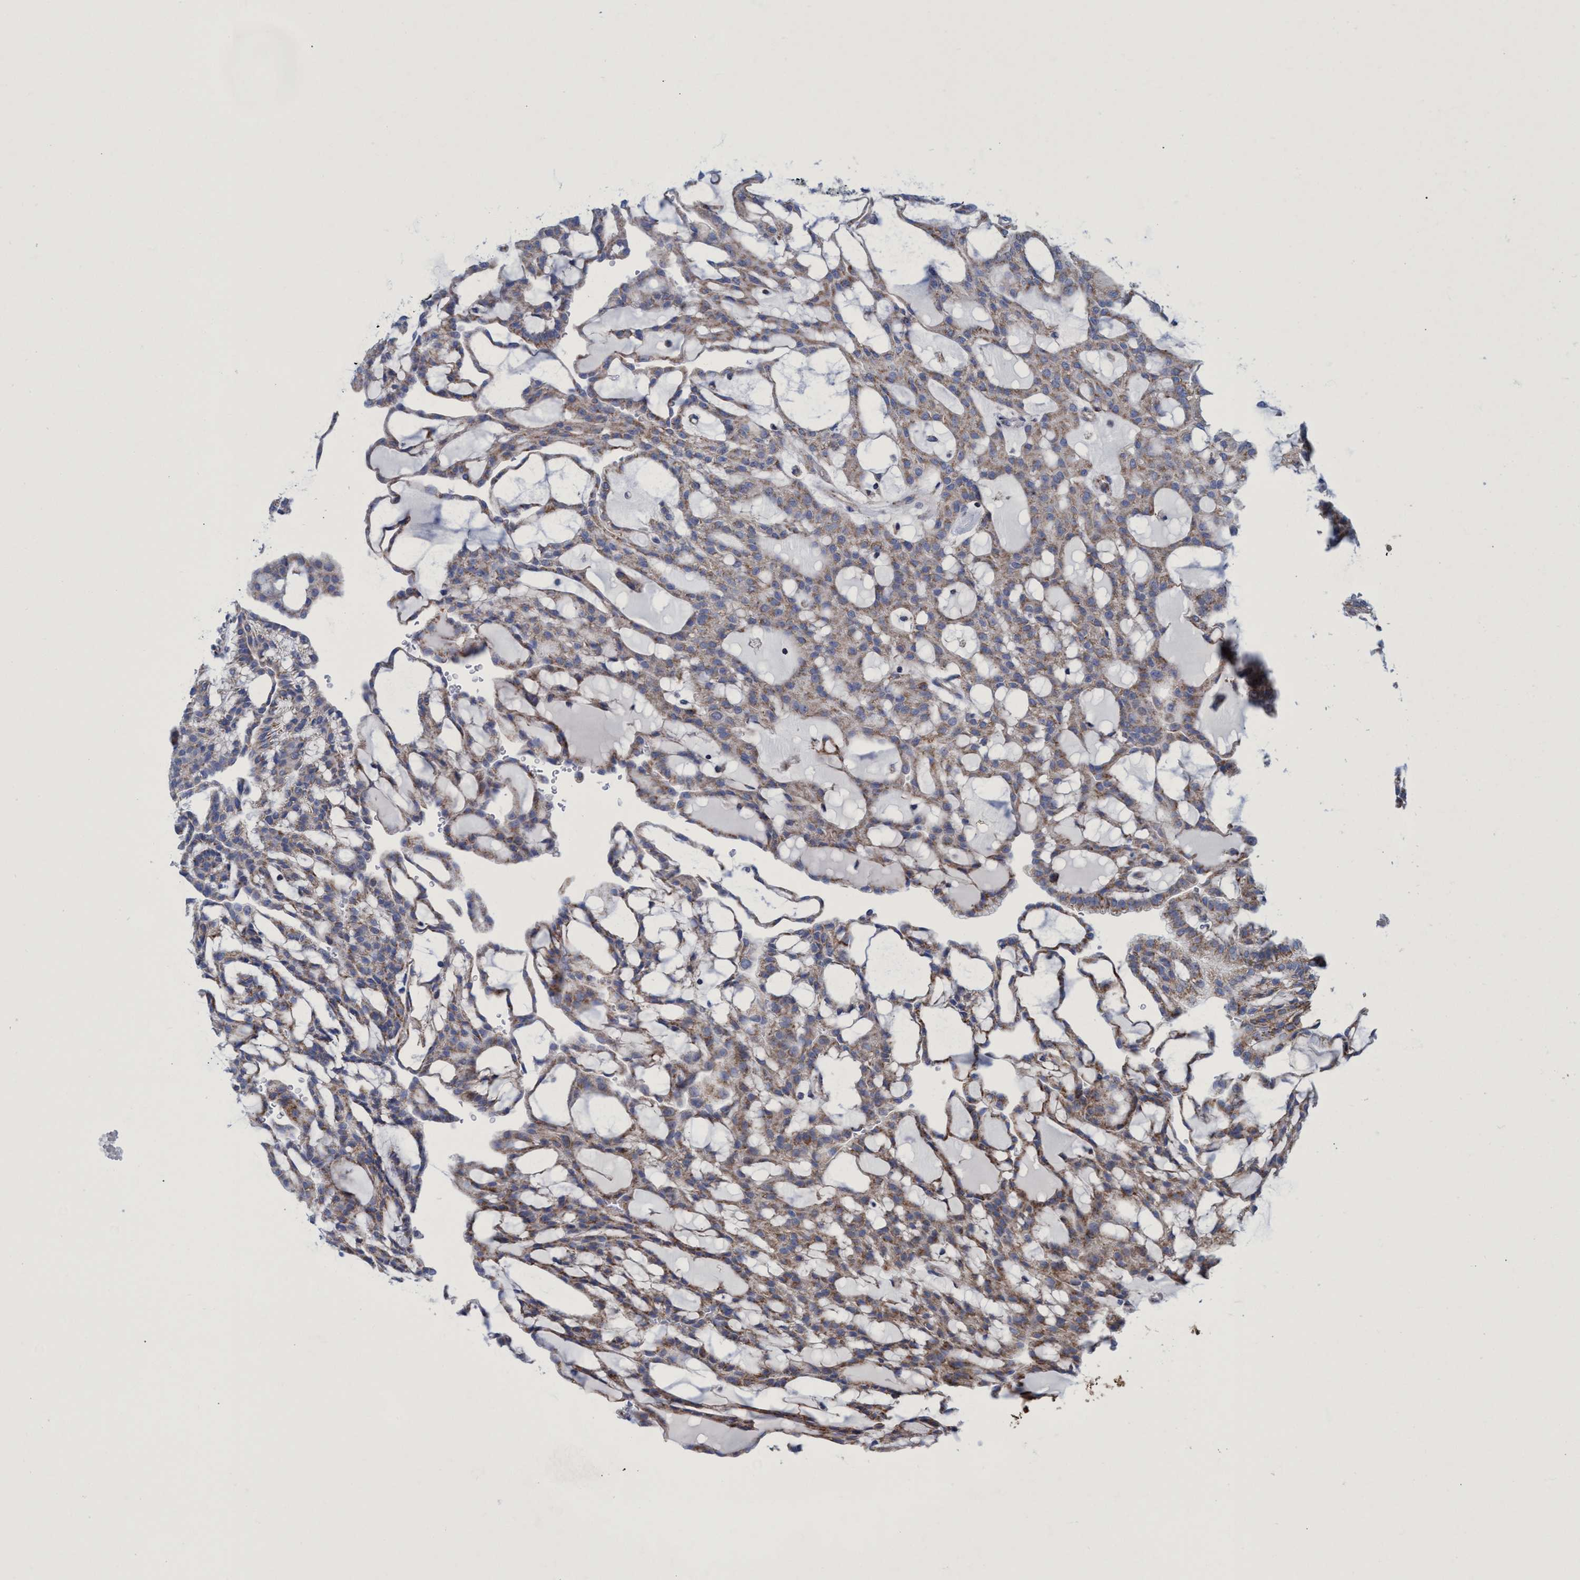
{"staining": {"intensity": "weak", "quantity": ">75%", "location": "cytoplasmic/membranous"}, "tissue": "renal cancer", "cell_type": "Tumor cells", "image_type": "cancer", "snomed": [{"axis": "morphology", "description": "Adenocarcinoma, NOS"}, {"axis": "topography", "description": "Kidney"}], "caption": "Immunohistochemical staining of renal adenocarcinoma reveals weak cytoplasmic/membranous protein expression in approximately >75% of tumor cells.", "gene": "ZNF750", "patient": {"sex": "male", "age": 63}}